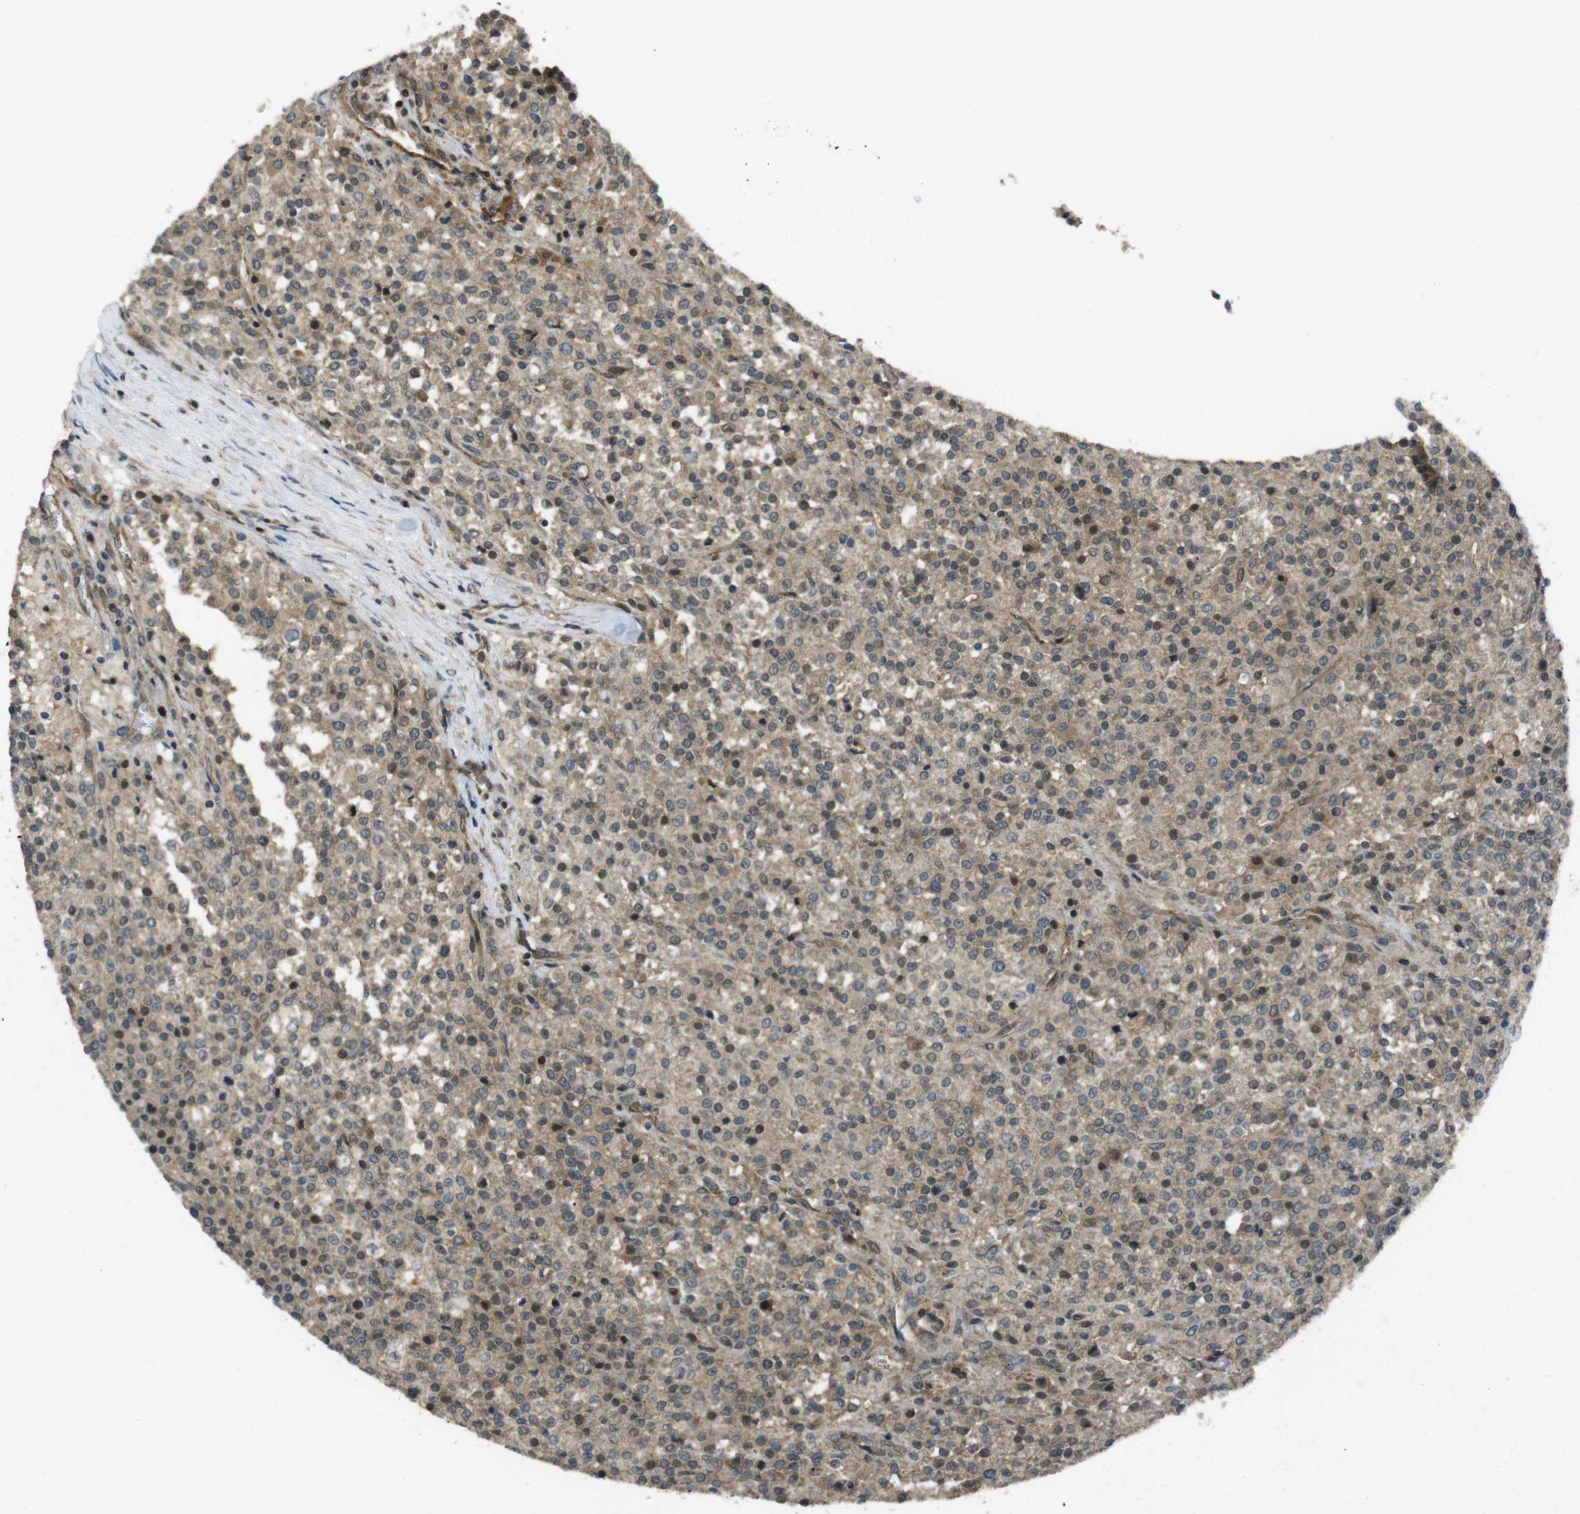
{"staining": {"intensity": "moderate", "quantity": ">75%", "location": "cytoplasmic/membranous,nuclear"}, "tissue": "testis cancer", "cell_type": "Tumor cells", "image_type": "cancer", "snomed": [{"axis": "morphology", "description": "Seminoma, NOS"}, {"axis": "topography", "description": "Testis"}], "caption": "Tumor cells display medium levels of moderate cytoplasmic/membranous and nuclear staining in approximately >75% of cells in testis cancer.", "gene": "TIAM2", "patient": {"sex": "male", "age": 59}}